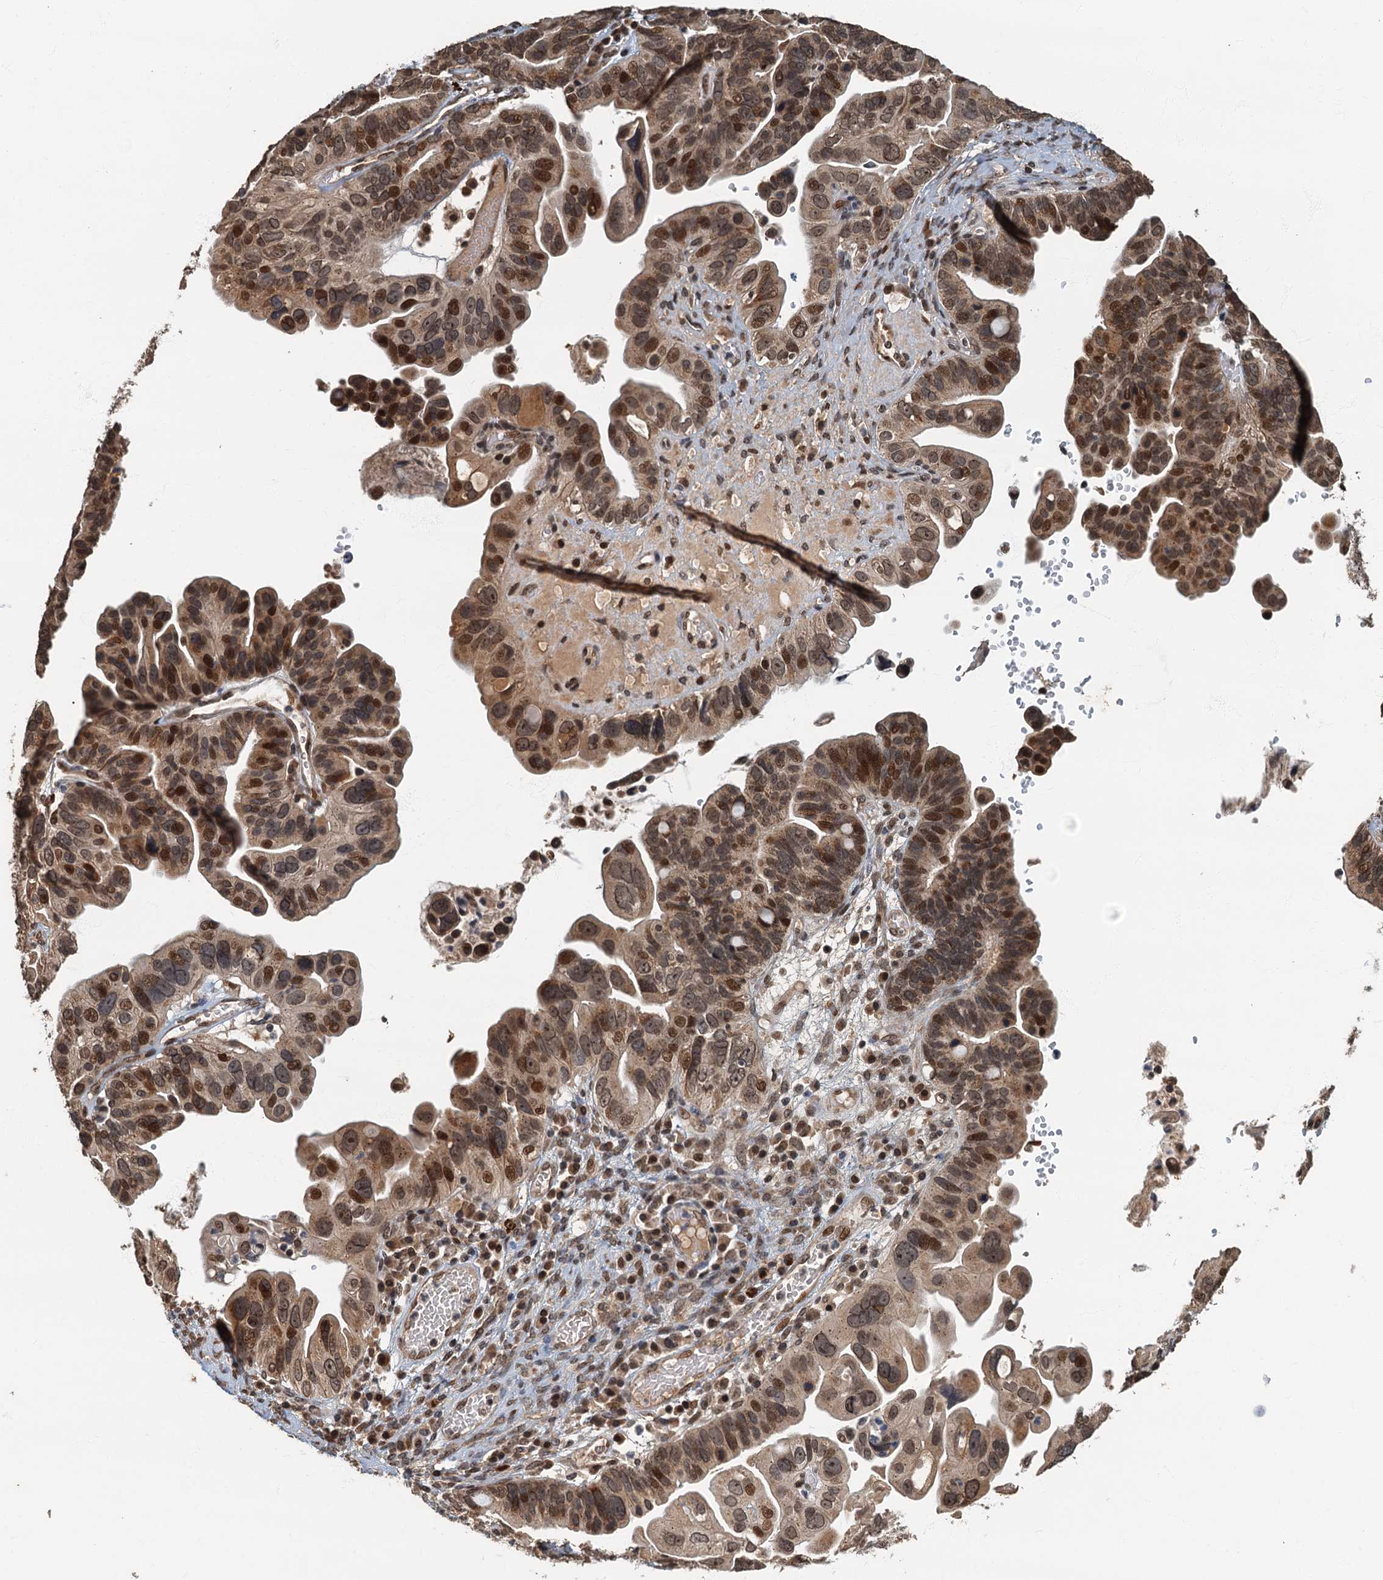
{"staining": {"intensity": "moderate", "quantity": ">75%", "location": "nuclear"}, "tissue": "ovarian cancer", "cell_type": "Tumor cells", "image_type": "cancer", "snomed": [{"axis": "morphology", "description": "Cystadenocarcinoma, serous, NOS"}, {"axis": "topography", "description": "Ovary"}], "caption": "Immunohistochemistry image of neoplastic tissue: human ovarian cancer (serous cystadenocarcinoma) stained using IHC reveals medium levels of moderate protein expression localized specifically in the nuclear of tumor cells, appearing as a nuclear brown color.", "gene": "CKAP2L", "patient": {"sex": "female", "age": 56}}